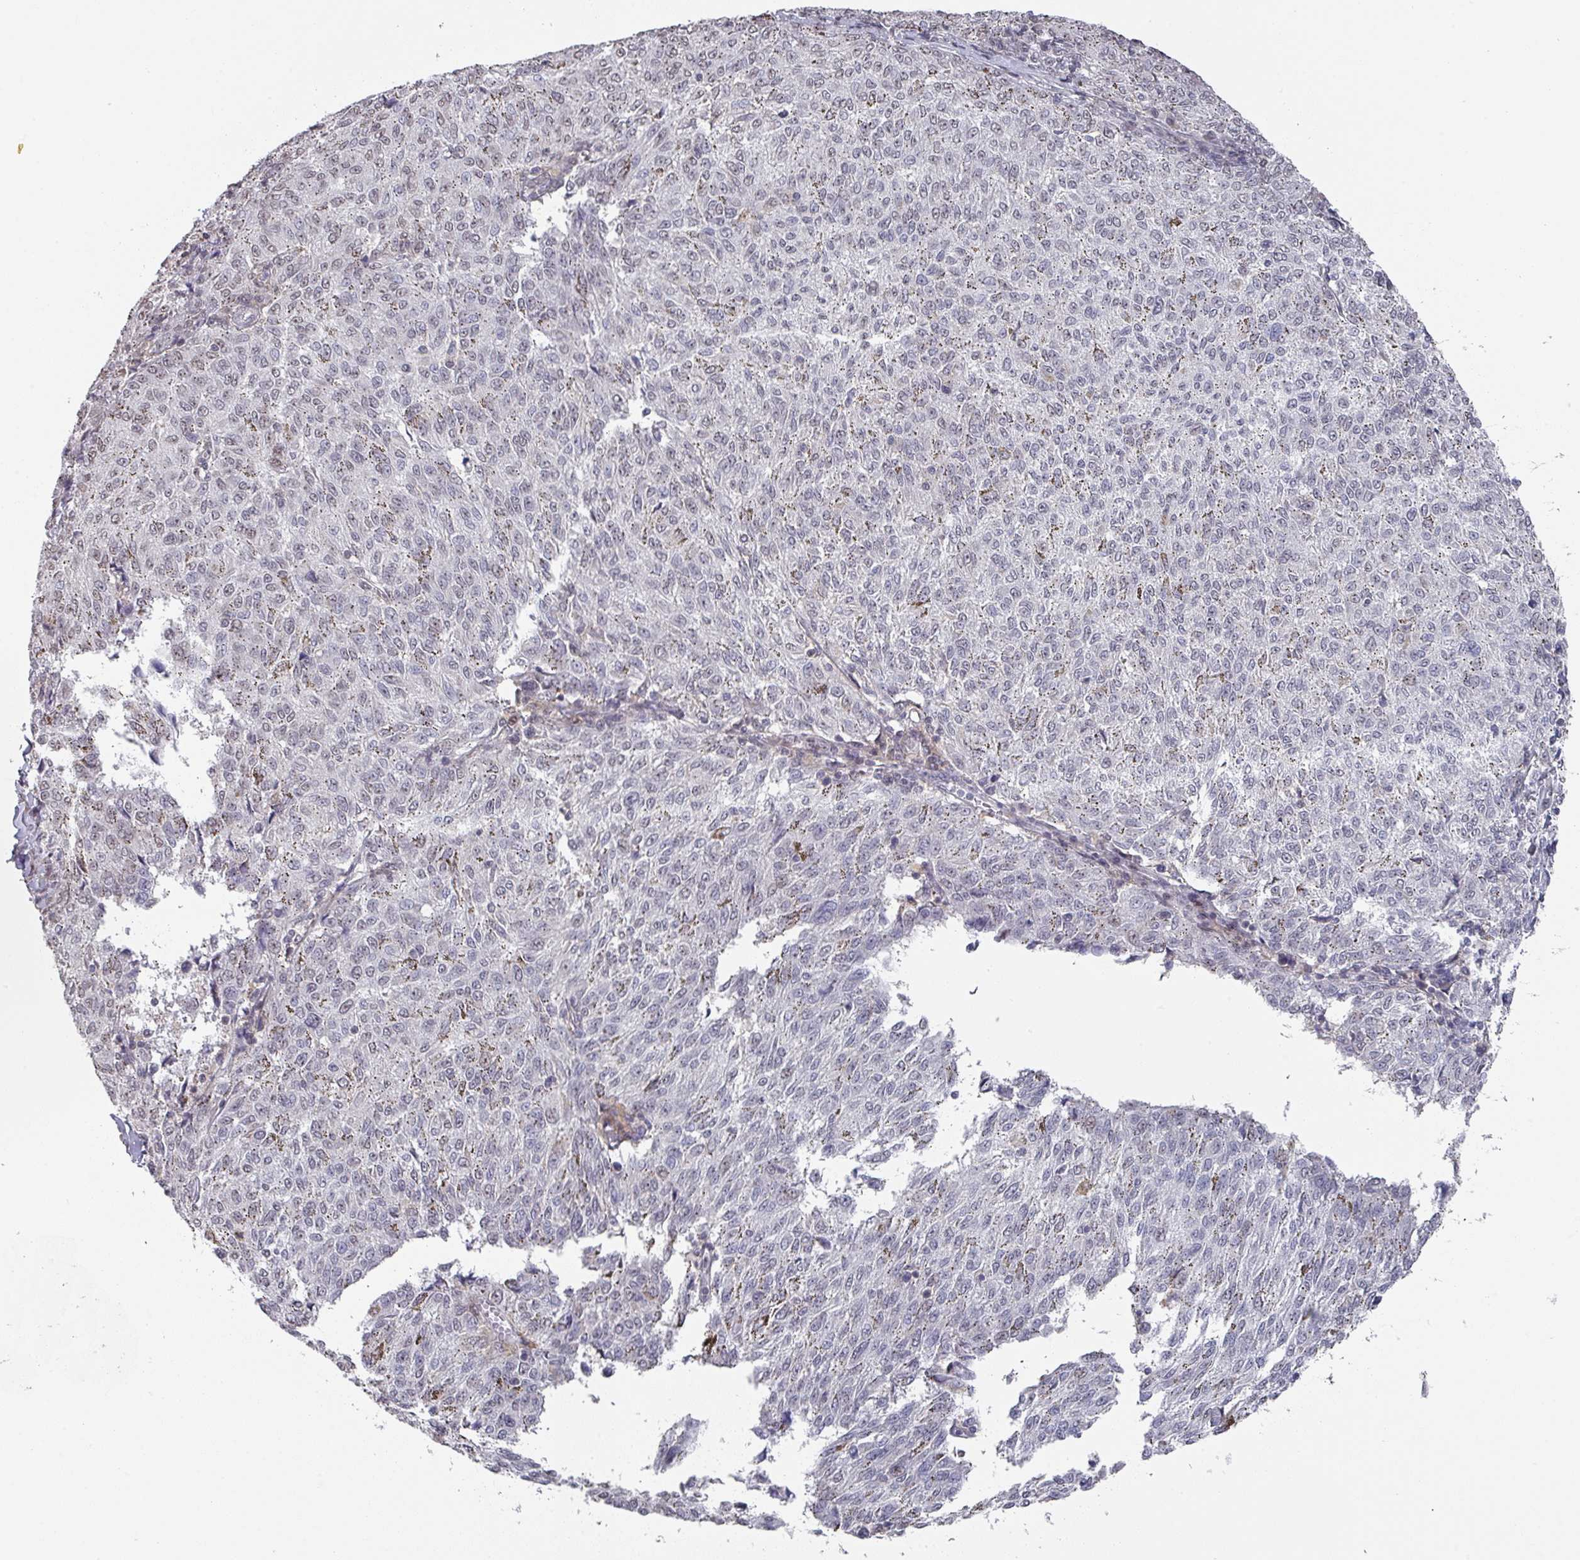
{"staining": {"intensity": "negative", "quantity": "none", "location": "none"}, "tissue": "melanoma", "cell_type": "Tumor cells", "image_type": "cancer", "snomed": [{"axis": "morphology", "description": "Malignant melanoma, NOS"}, {"axis": "topography", "description": "Skin"}], "caption": "Image shows no significant protein staining in tumor cells of melanoma.", "gene": "ZNF654", "patient": {"sex": "female", "age": 72}}